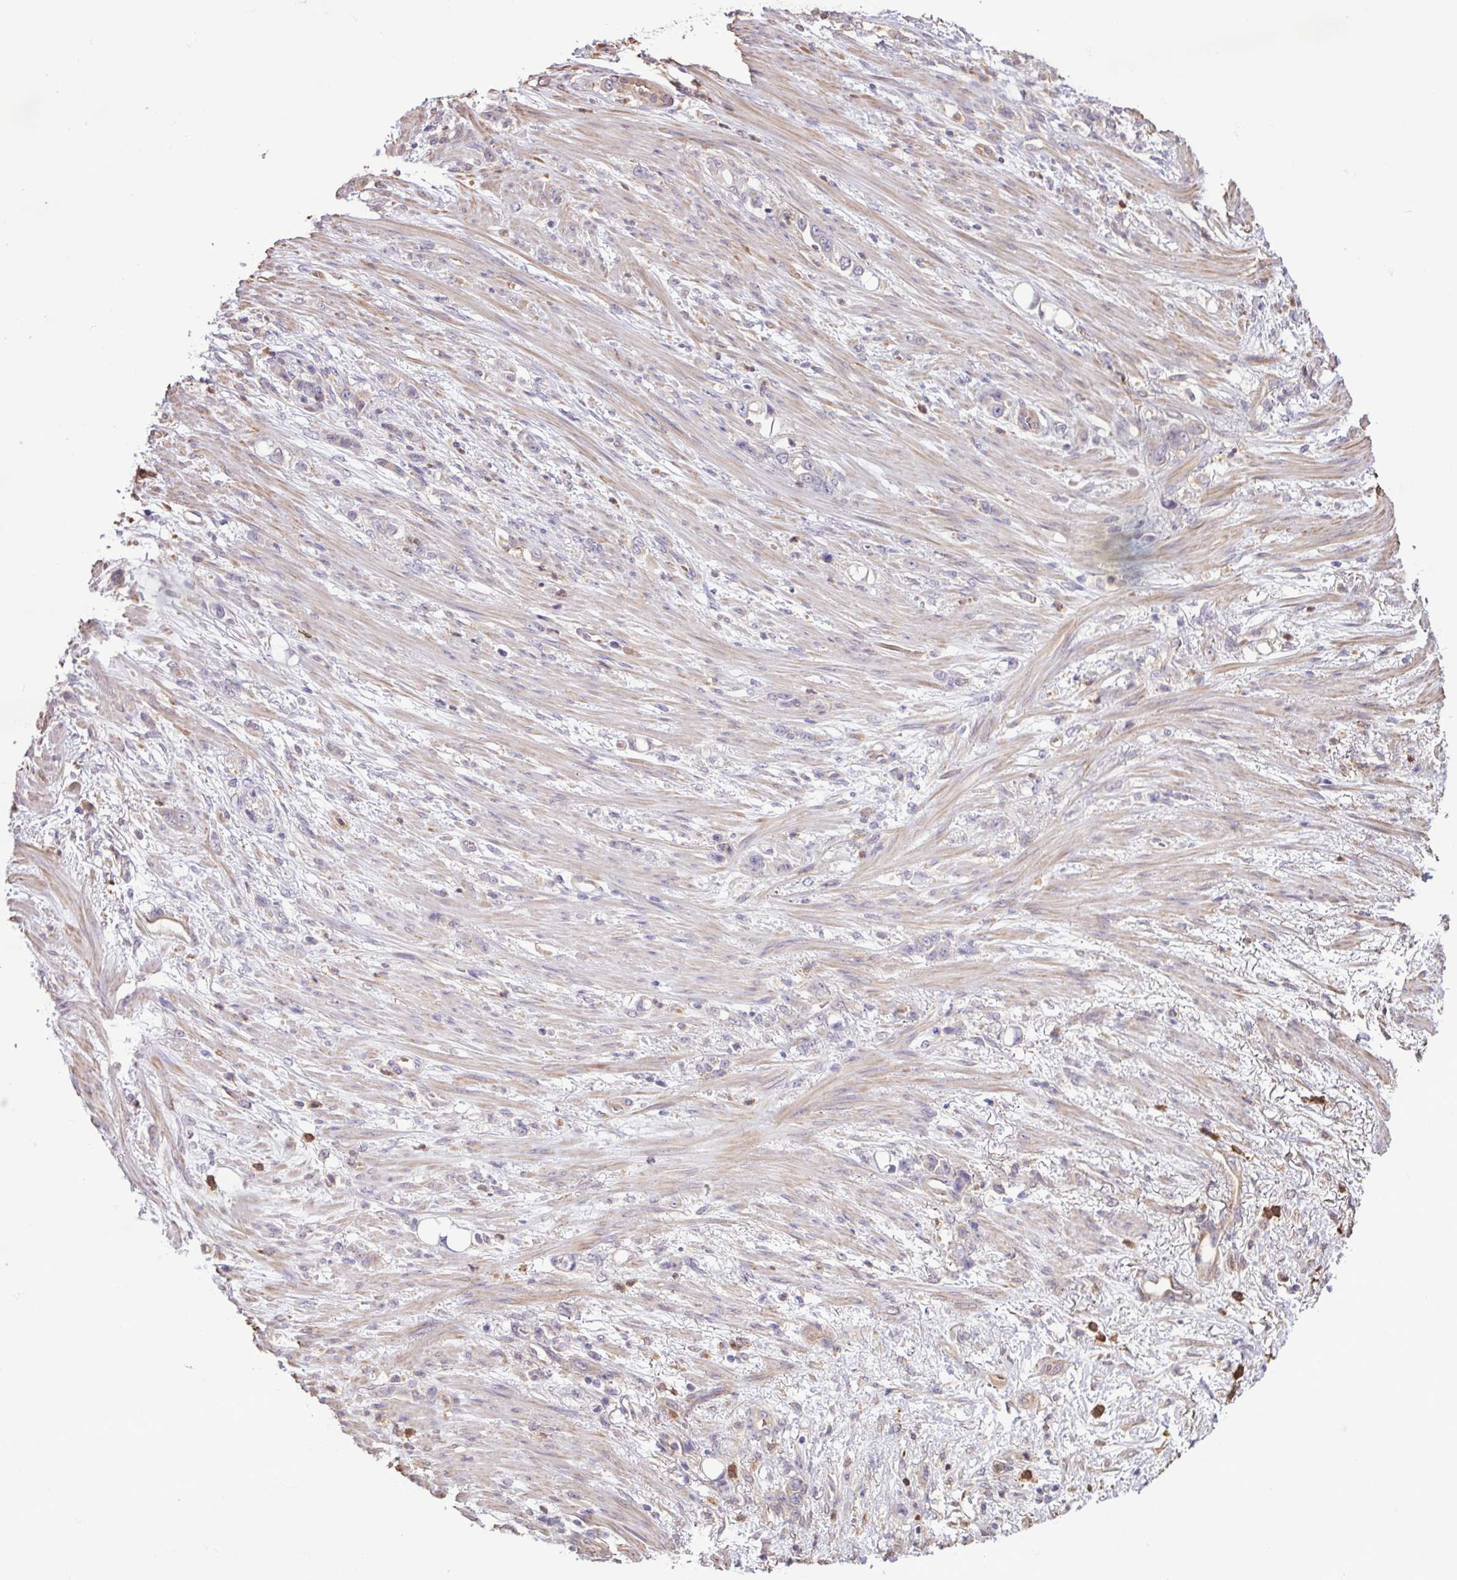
{"staining": {"intensity": "negative", "quantity": "none", "location": "none"}, "tissue": "stomach cancer", "cell_type": "Tumor cells", "image_type": "cancer", "snomed": [{"axis": "morphology", "description": "Normal tissue, NOS"}, {"axis": "morphology", "description": "Adenocarcinoma, NOS"}, {"axis": "topography", "description": "Stomach"}], "caption": "Tumor cells show no significant positivity in stomach cancer (adenocarcinoma).", "gene": "CHST11", "patient": {"sex": "female", "age": 79}}